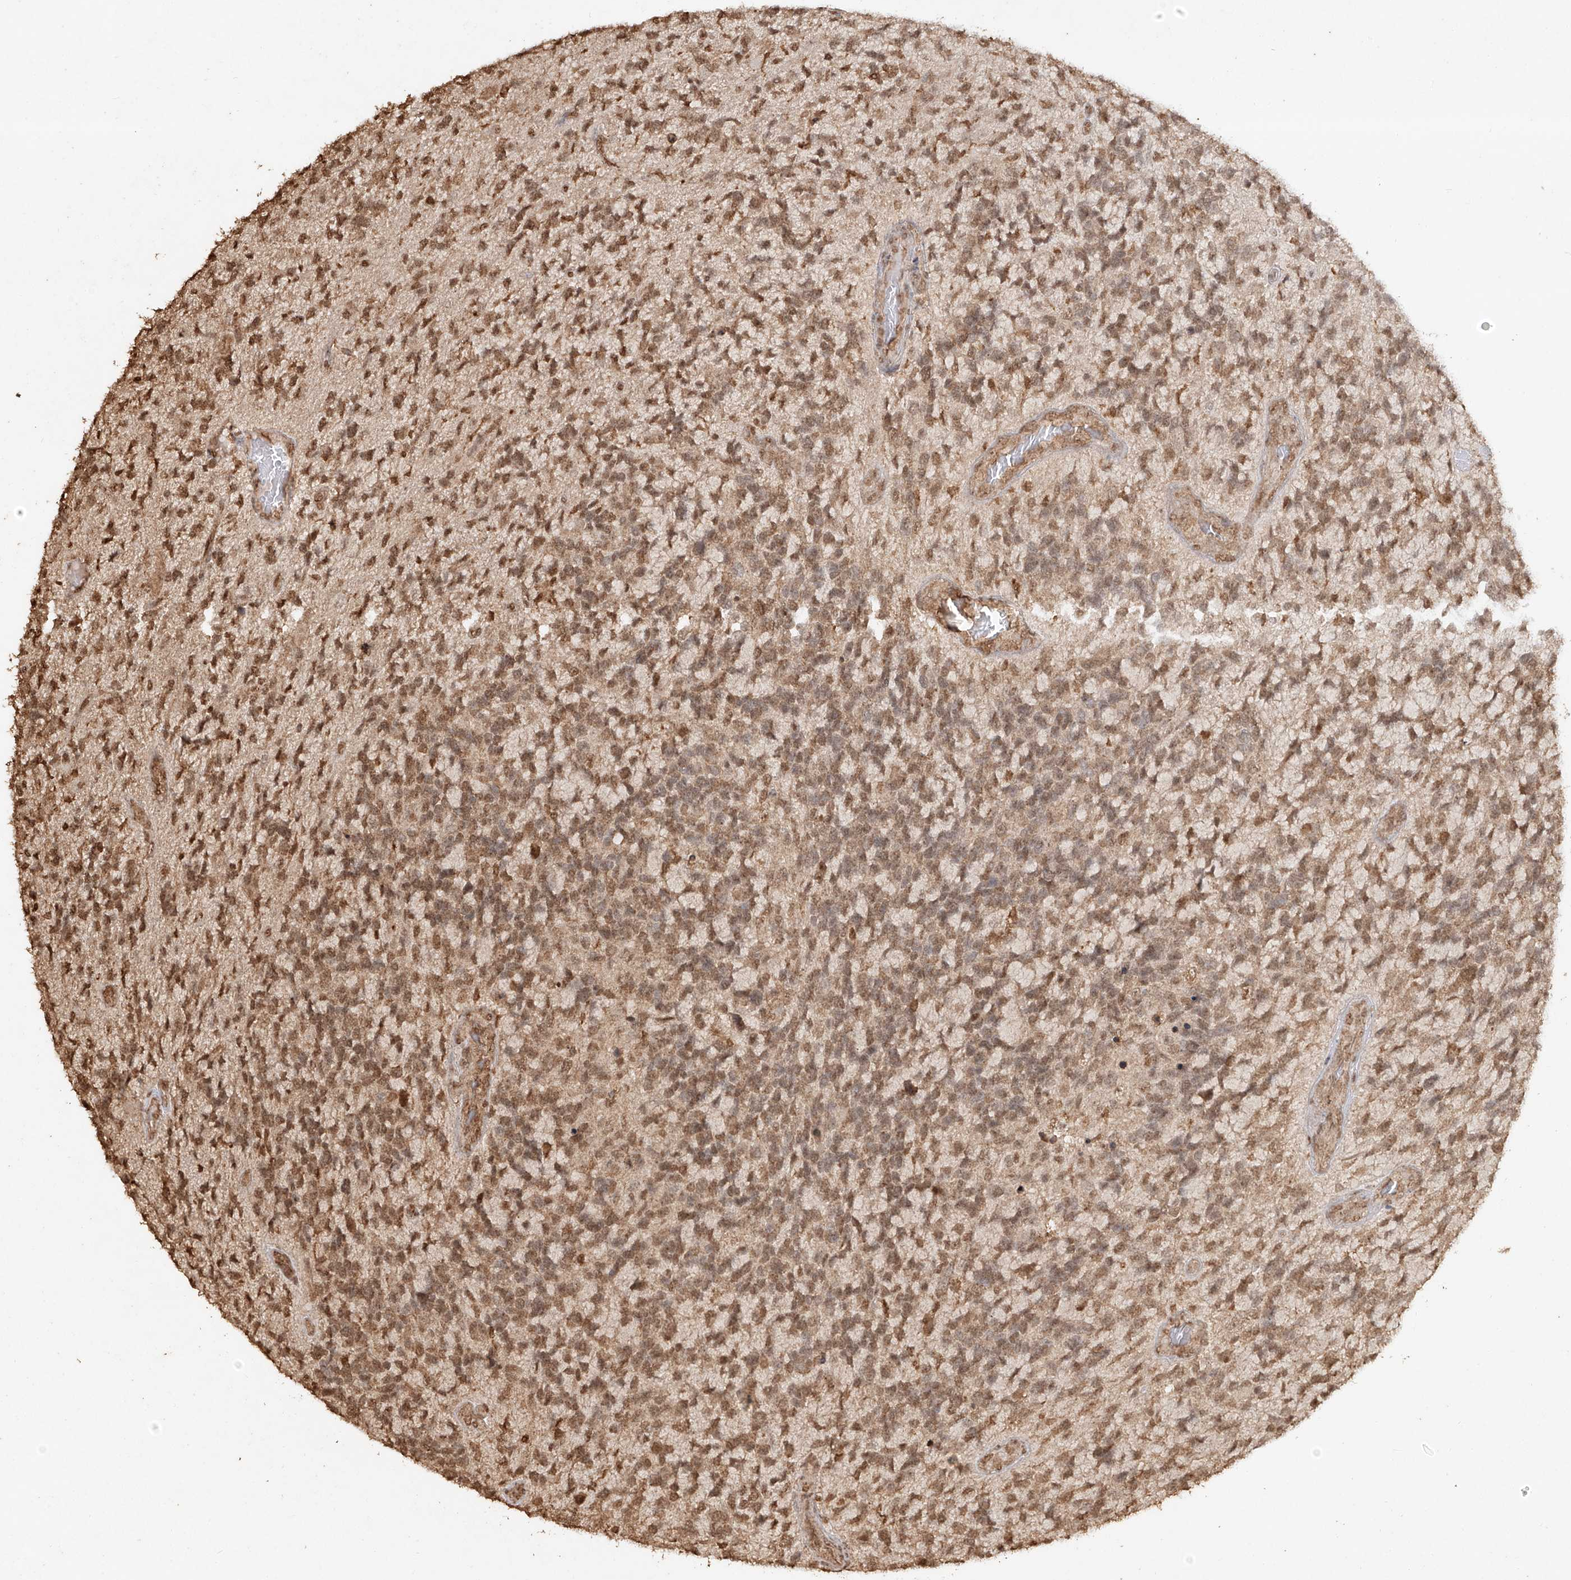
{"staining": {"intensity": "moderate", "quantity": ">75%", "location": "cytoplasmic/membranous,nuclear"}, "tissue": "glioma", "cell_type": "Tumor cells", "image_type": "cancer", "snomed": [{"axis": "morphology", "description": "Glioma, malignant, High grade"}, {"axis": "topography", "description": "Brain"}], "caption": "Immunohistochemistry staining of malignant glioma (high-grade), which shows medium levels of moderate cytoplasmic/membranous and nuclear positivity in about >75% of tumor cells indicating moderate cytoplasmic/membranous and nuclear protein expression. The staining was performed using DAB (brown) for protein detection and nuclei were counterstained in hematoxylin (blue).", "gene": "TIGAR", "patient": {"sex": "female", "age": 58}}